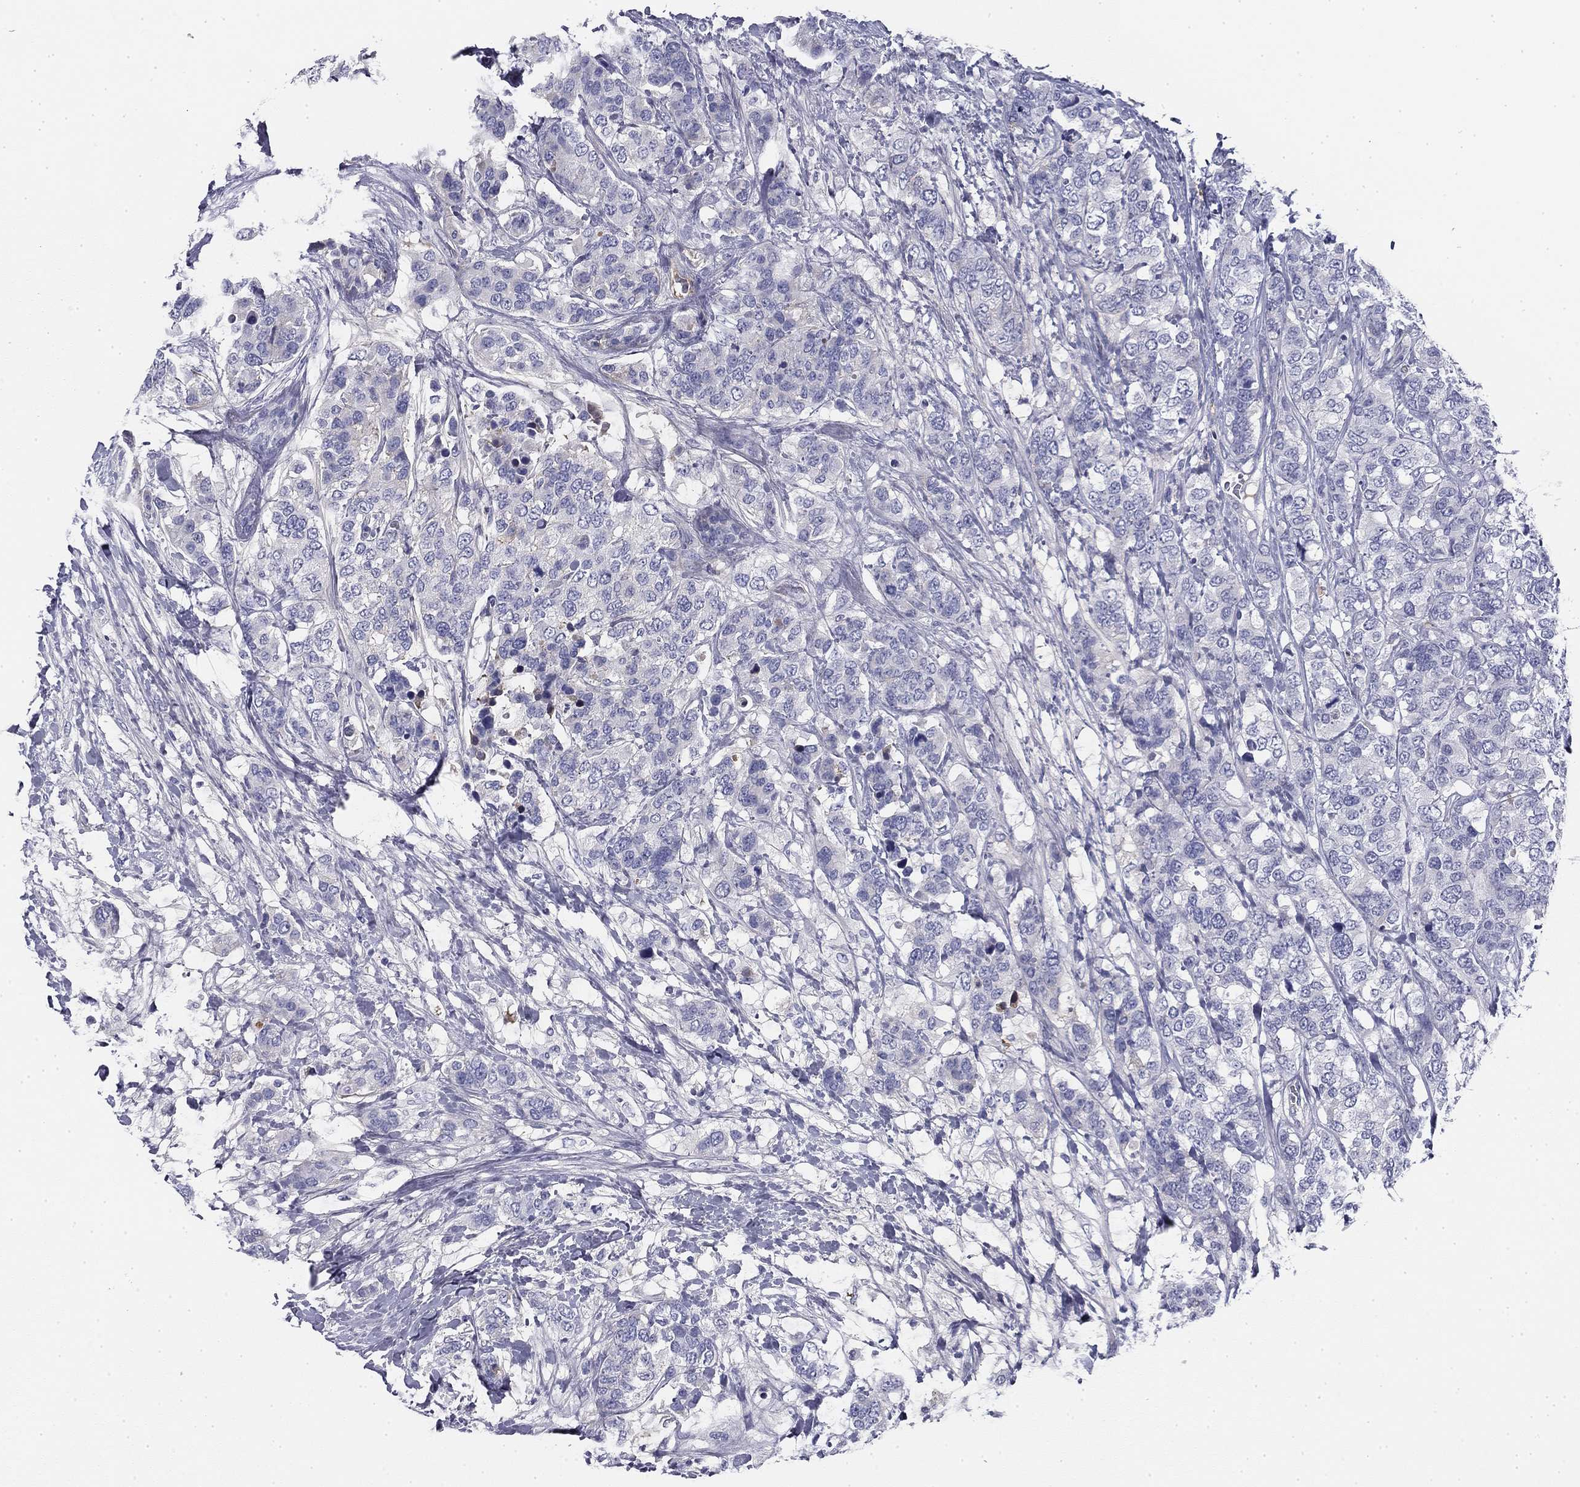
{"staining": {"intensity": "negative", "quantity": "none", "location": "none"}, "tissue": "breast cancer", "cell_type": "Tumor cells", "image_type": "cancer", "snomed": [{"axis": "morphology", "description": "Lobular carcinoma"}, {"axis": "topography", "description": "Breast"}], "caption": "High magnification brightfield microscopy of breast cancer stained with DAB (3,3'-diaminobenzidine) (brown) and counterstained with hematoxylin (blue): tumor cells show no significant staining. The staining is performed using DAB (3,3'-diaminobenzidine) brown chromogen with nuclei counter-stained in using hematoxylin.", "gene": "CPLX4", "patient": {"sex": "female", "age": 59}}